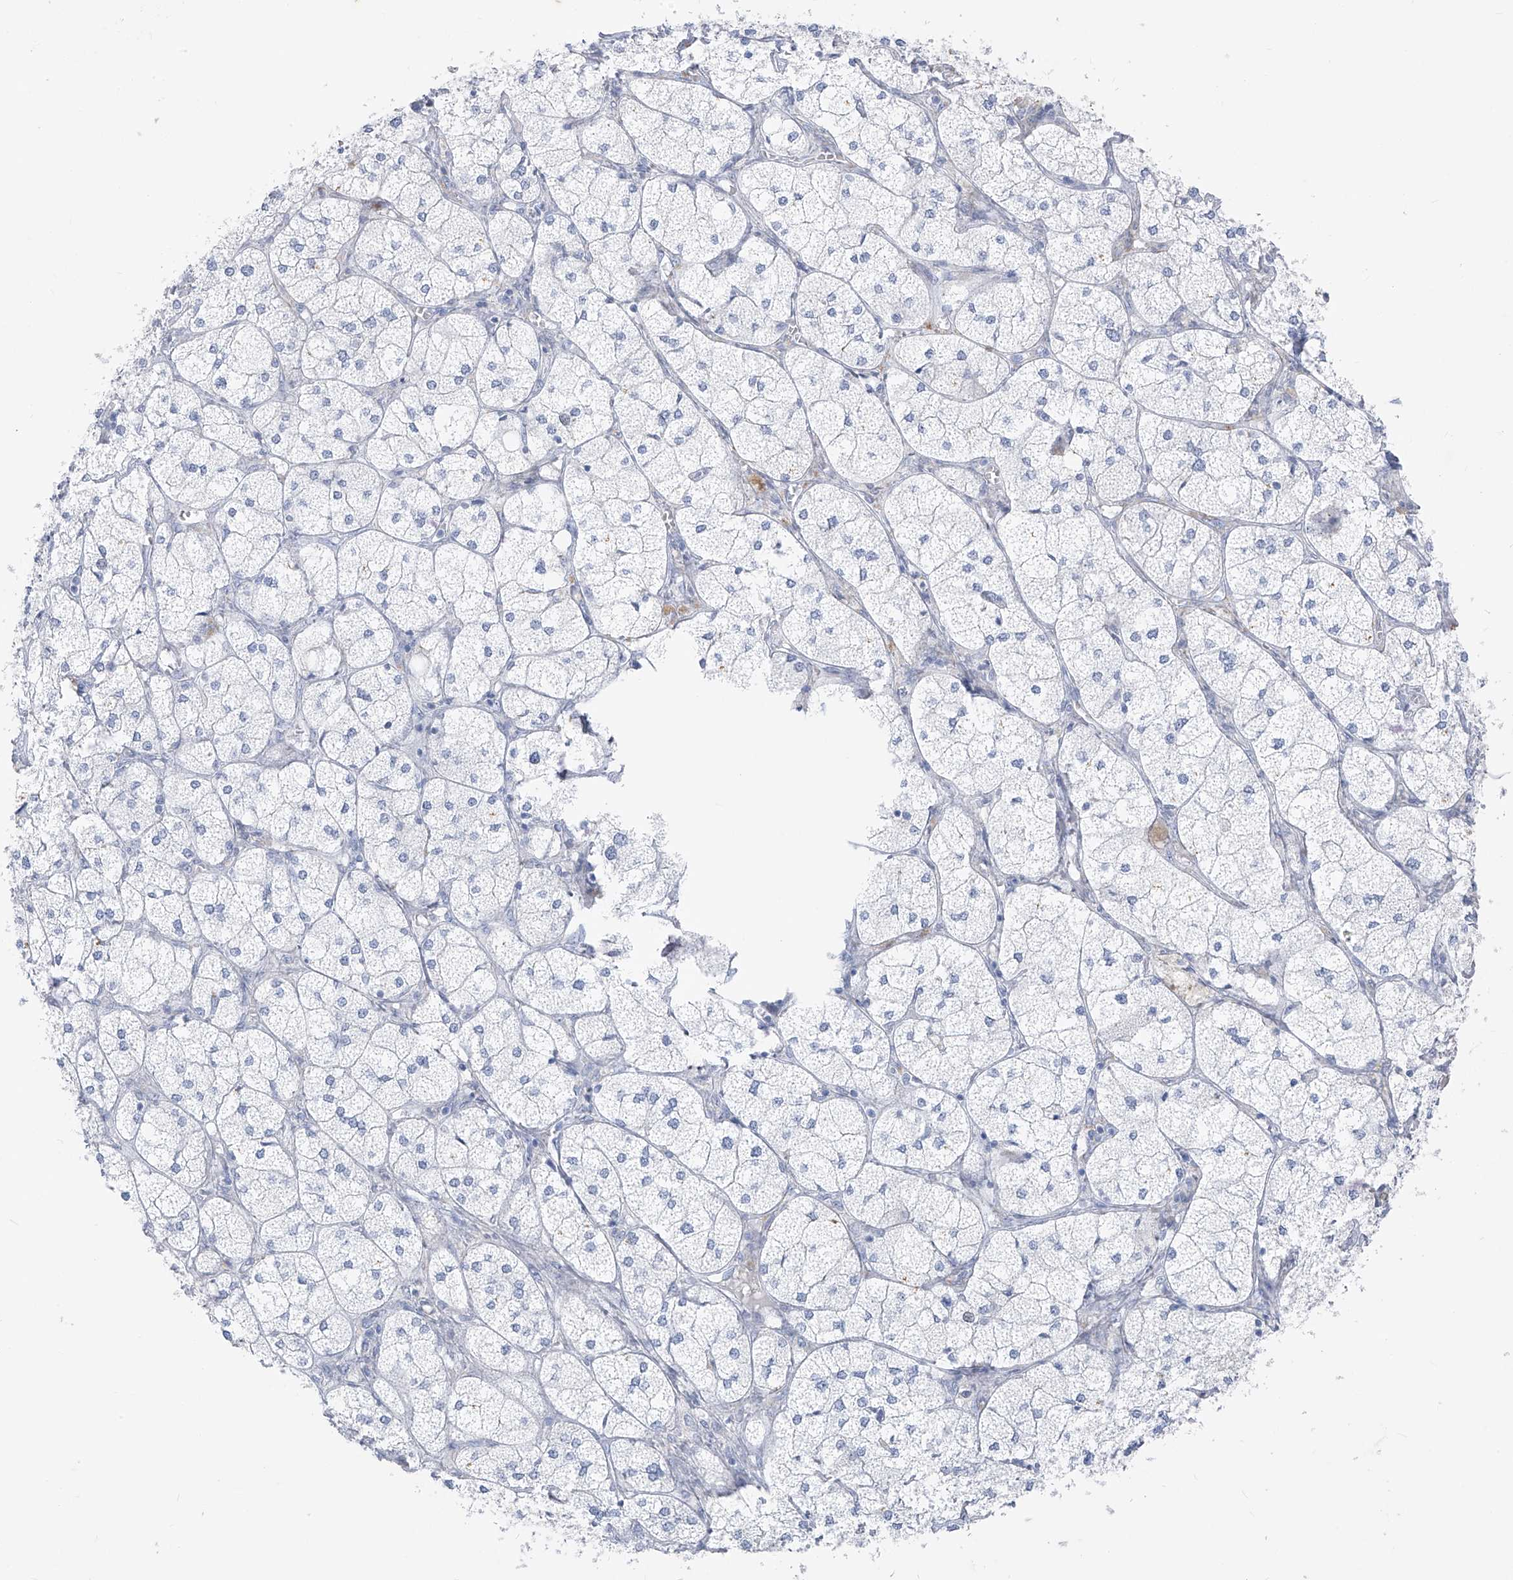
{"staining": {"intensity": "negative", "quantity": "none", "location": "none"}, "tissue": "adrenal gland", "cell_type": "Glandular cells", "image_type": "normal", "snomed": [{"axis": "morphology", "description": "Normal tissue, NOS"}, {"axis": "topography", "description": "Adrenal gland"}], "caption": "IHC histopathology image of normal adrenal gland stained for a protein (brown), which demonstrates no staining in glandular cells.", "gene": "CX3CR1", "patient": {"sex": "female", "age": 61}}